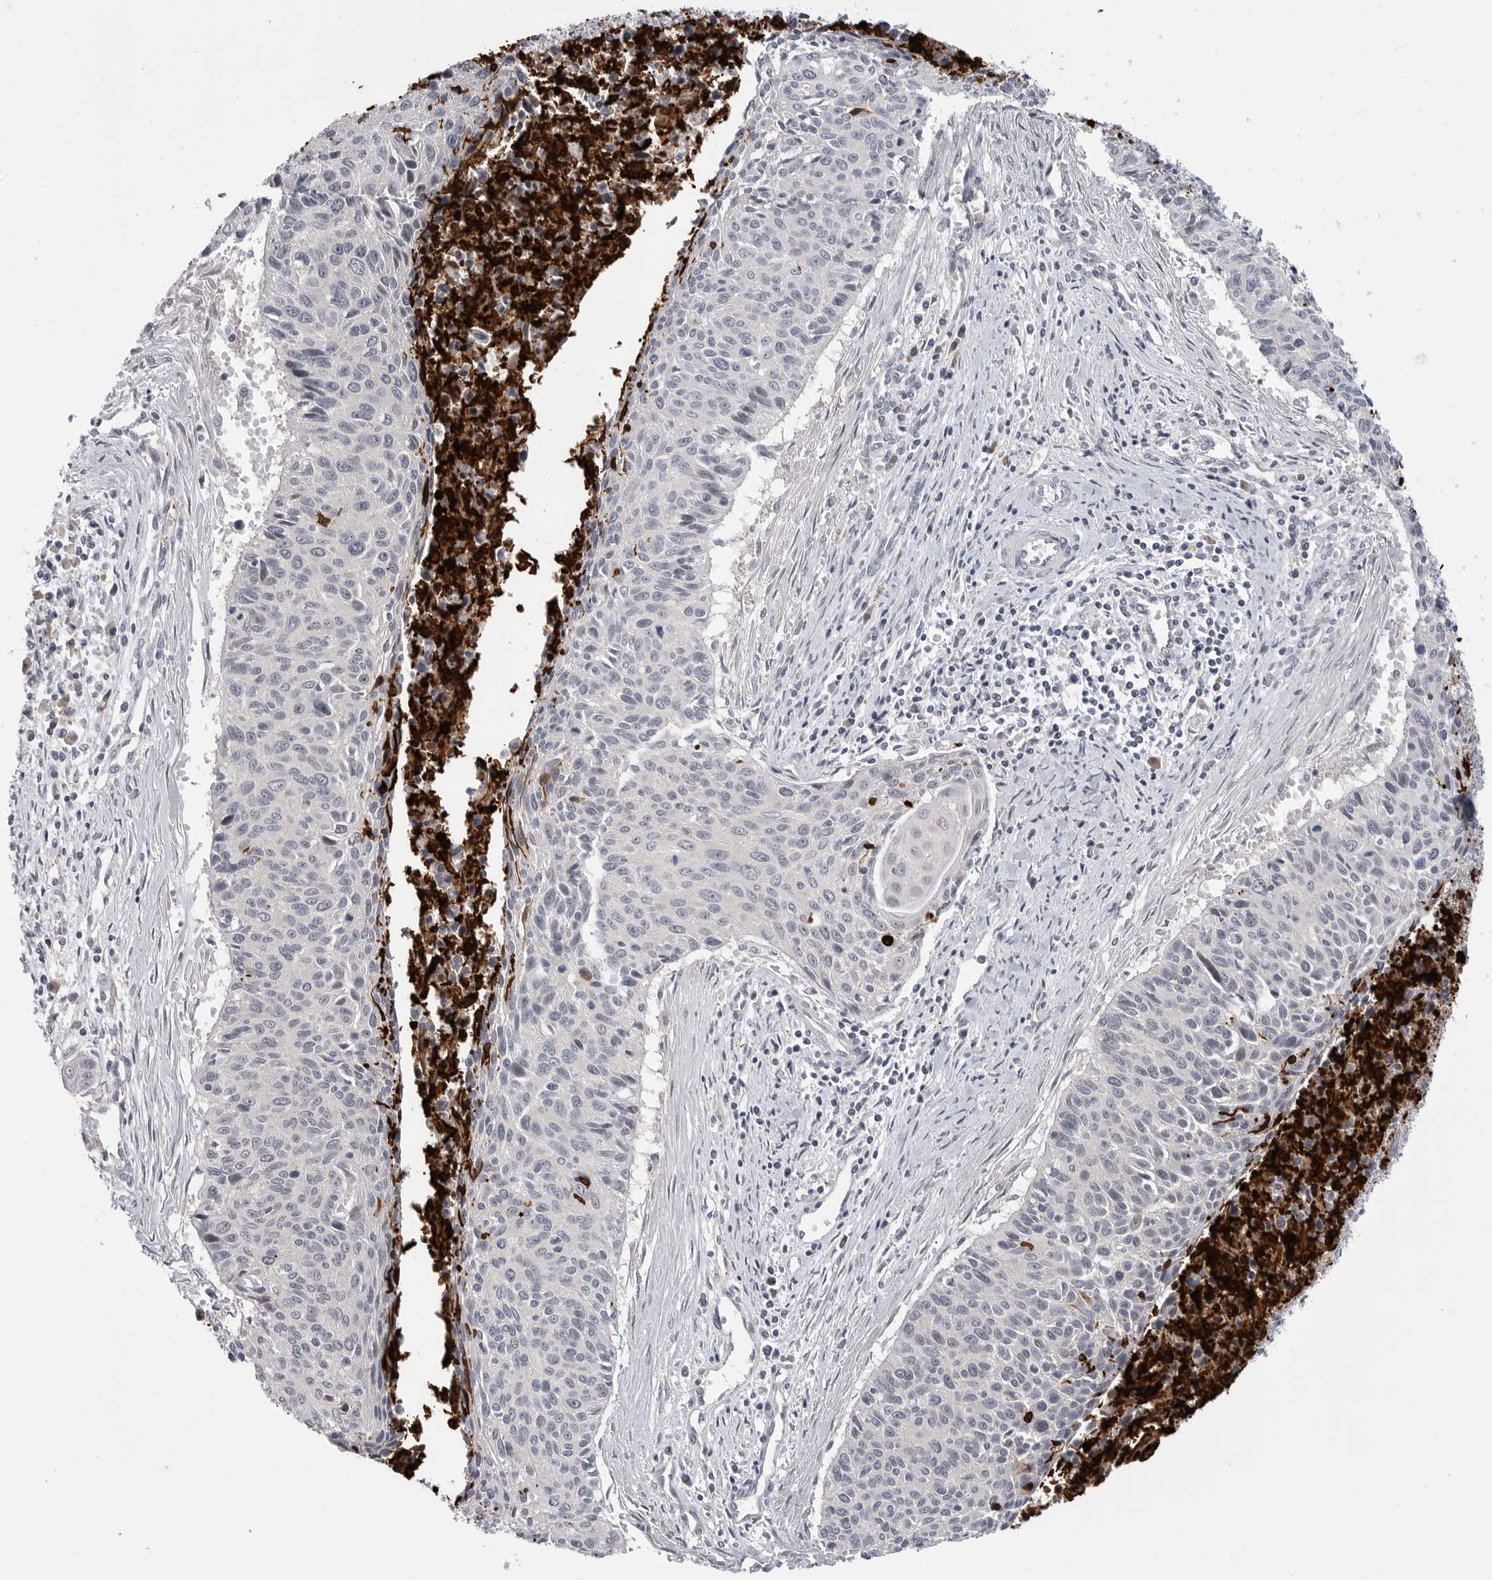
{"staining": {"intensity": "negative", "quantity": "none", "location": "none"}, "tissue": "cervical cancer", "cell_type": "Tumor cells", "image_type": "cancer", "snomed": [{"axis": "morphology", "description": "Squamous cell carcinoma, NOS"}, {"axis": "topography", "description": "Cervix"}], "caption": "Immunohistochemical staining of cervical cancer demonstrates no significant staining in tumor cells.", "gene": "FBXO43", "patient": {"sex": "female", "age": 55}}